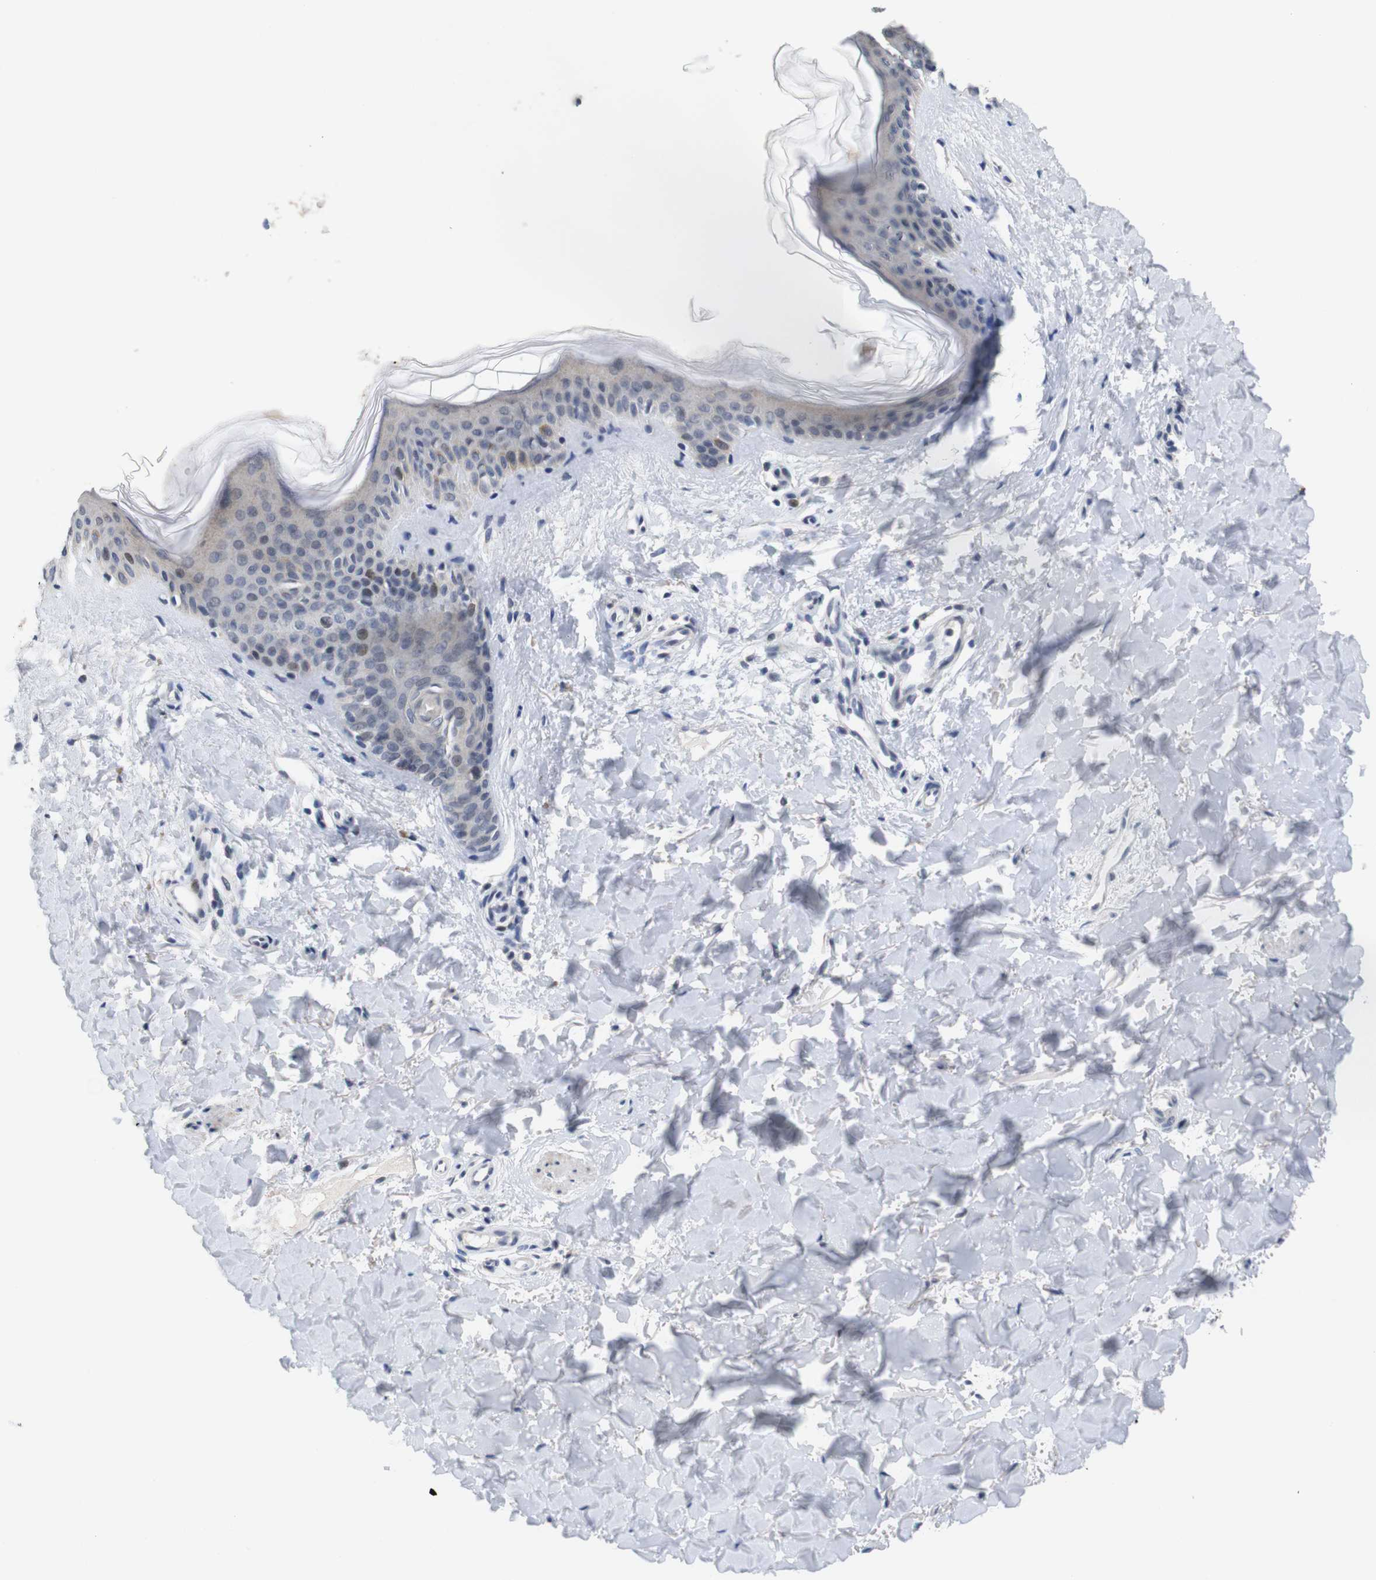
{"staining": {"intensity": "negative", "quantity": "none", "location": "none"}, "tissue": "skin", "cell_type": "Fibroblasts", "image_type": "normal", "snomed": [{"axis": "morphology", "description": "Normal tissue, NOS"}, {"axis": "topography", "description": "Skin"}], "caption": "Fibroblasts show no significant staining in unremarkable skin. (Stains: DAB IHC with hematoxylin counter stain, Microscopy: brightfield microscopy at high magnification).", "gene": "SKP2", "patient": {"sex": "female", "age": 41}}